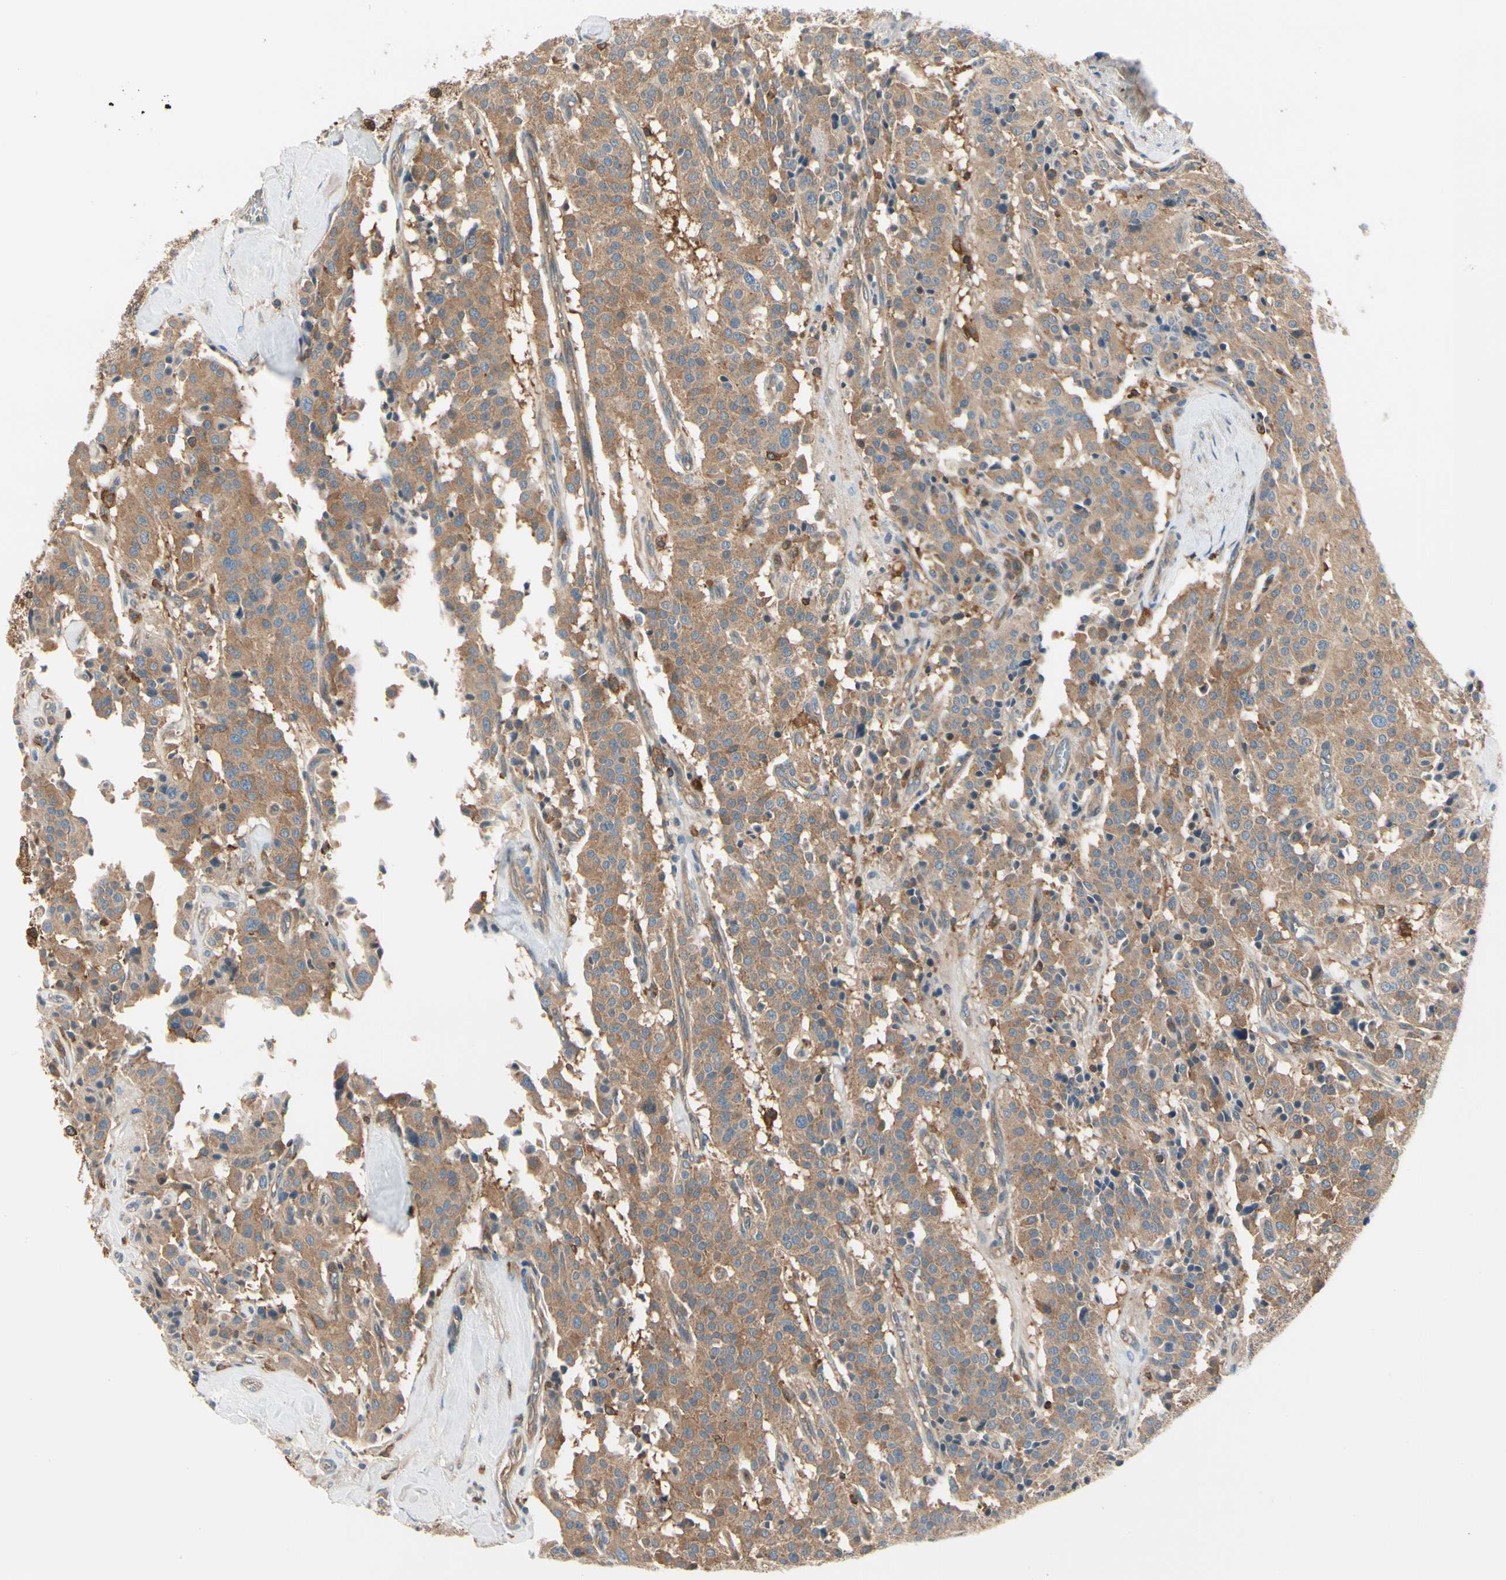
{"staining": {"intensity": "moderate", "quantity": ">75%", "location": "cytoplasmic/membranous"}, "tissue": "carcinoid", "cell_type": "Tumor cells", "image_type": "cancer", "snomed": [{"axis": "morphology", "description": "Carcinoid, malignant, NOS"}, {"axis": "topography", "description": "Lung"}], "caption": "Protein staining of carcinoid tissue shows moderate cytoplasmic/membranous staining in about >75% of tumor cells.", "gene": "CAPZA2", "patient": {"sex": "male", "age": 30}}